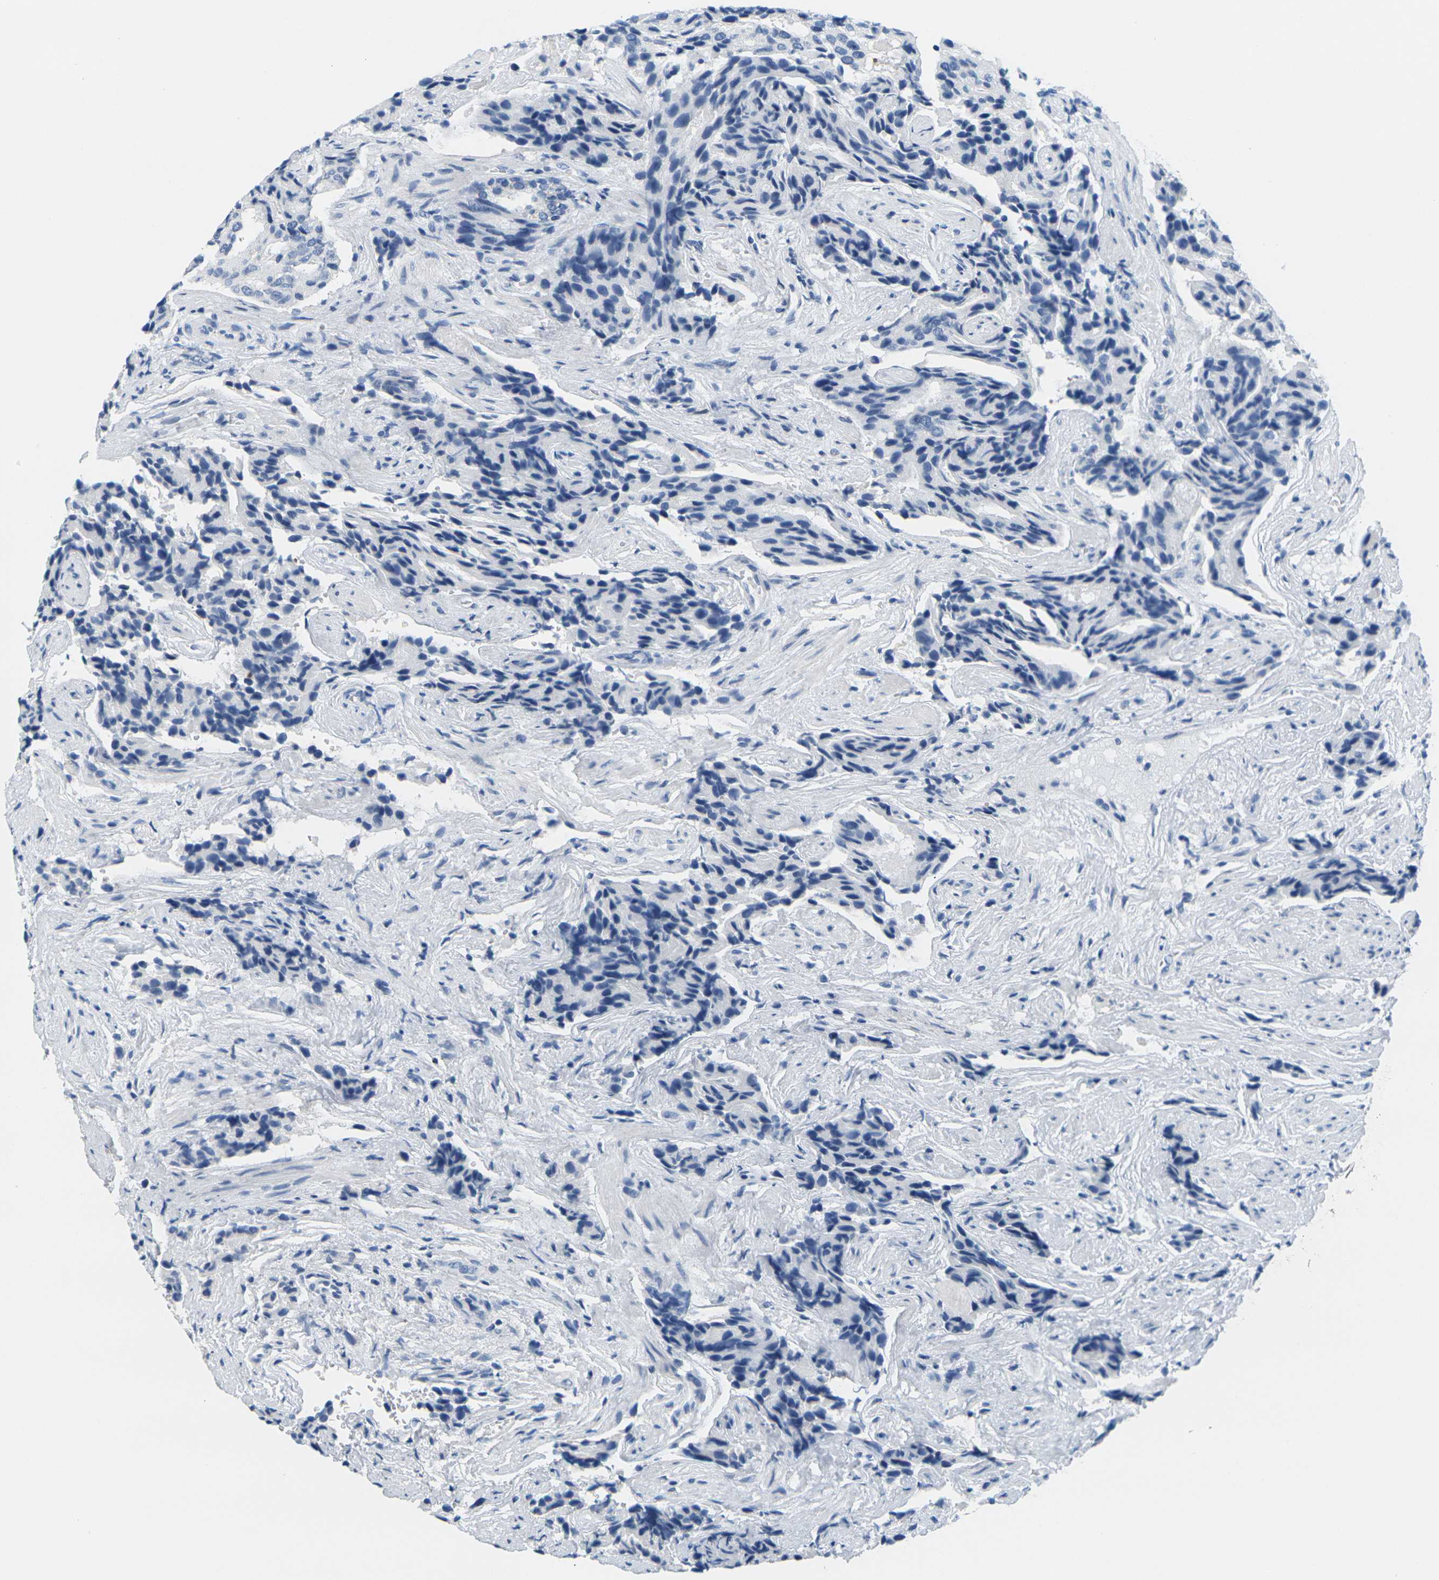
{"staining": {"intensity": "negative", "quantity": "none", "location": "none"}, "tissue": "prostate cancer", "cell_type": "Tumor cells", "image_type": "cancer", "snomed": [{"axis": "morphology", "description": "Adenocarcinoma, High grade"}, {"axis": "topography", "description": "Prostate"}], "caption": "Protein analysis of adenocarcinoma (high-grade) (prostate) demonstrates no significant staining in tumor cells.", "gene": "CTAG1A", "patient": {"sex": "male", "age": 58}}